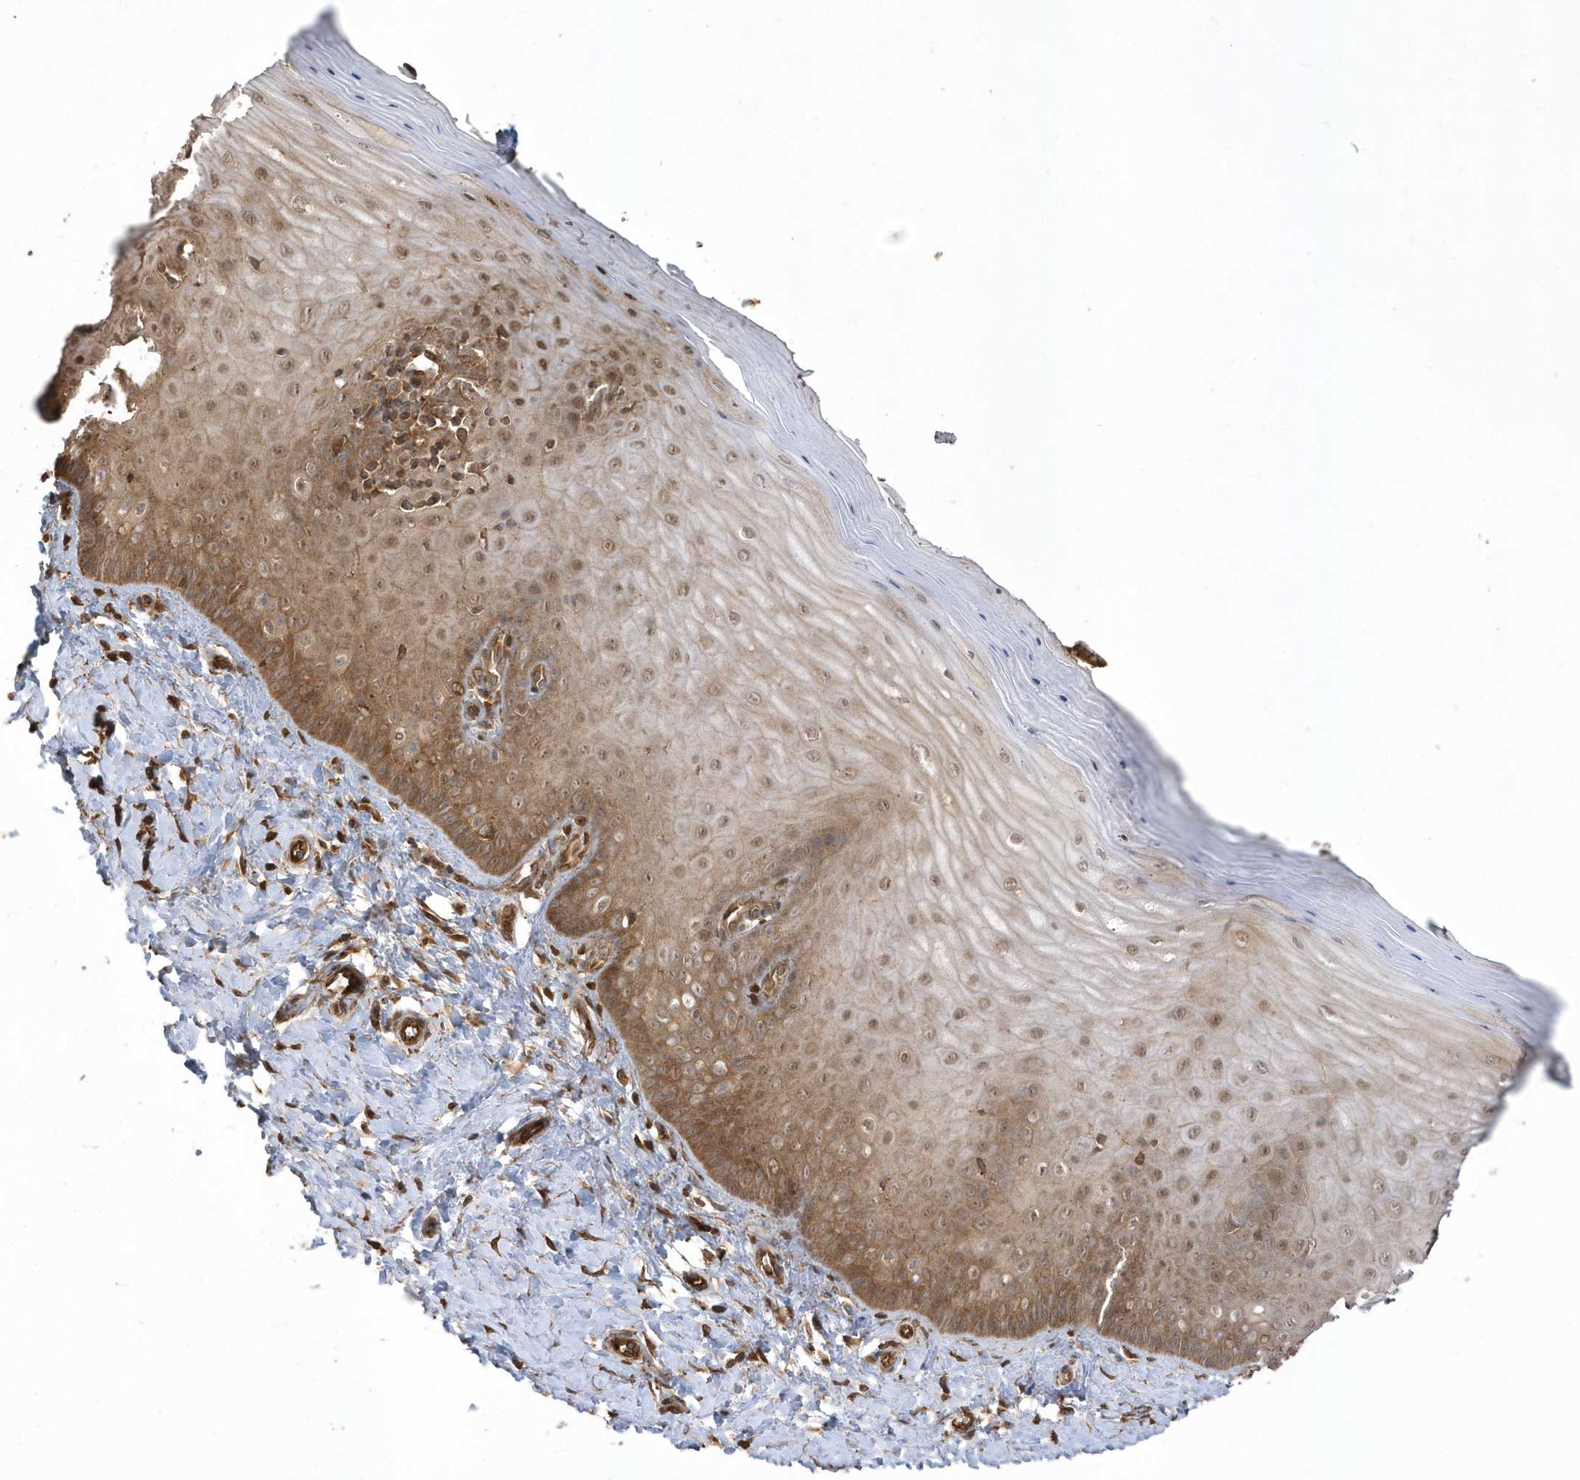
{"staining": {"intensity": "strong", "quantity": ">75%", "location": "cytoplasmic/membranous,nuclear"}, "tissue": "cervix", "cell_type": "Glandular cells", "image_type": "normal", "snomed": [{"axis": "morphology", "description": "Normal tissue, NOS"}, {"axis": "topography", "description": "Cervix"}], "caption": "Immunohistochemistry photomicrograph of unremarkable cervix: human cervix stained using IHC reveals high levels of strong protein expression localized specifically in the cytoplasmic/membranous,nuclear of glandular cells, appearing as a cytoplasmic/membranous,nuclear brown color.", "gene": "HNMT", "patient": {"sex": "female", "age": 55}}